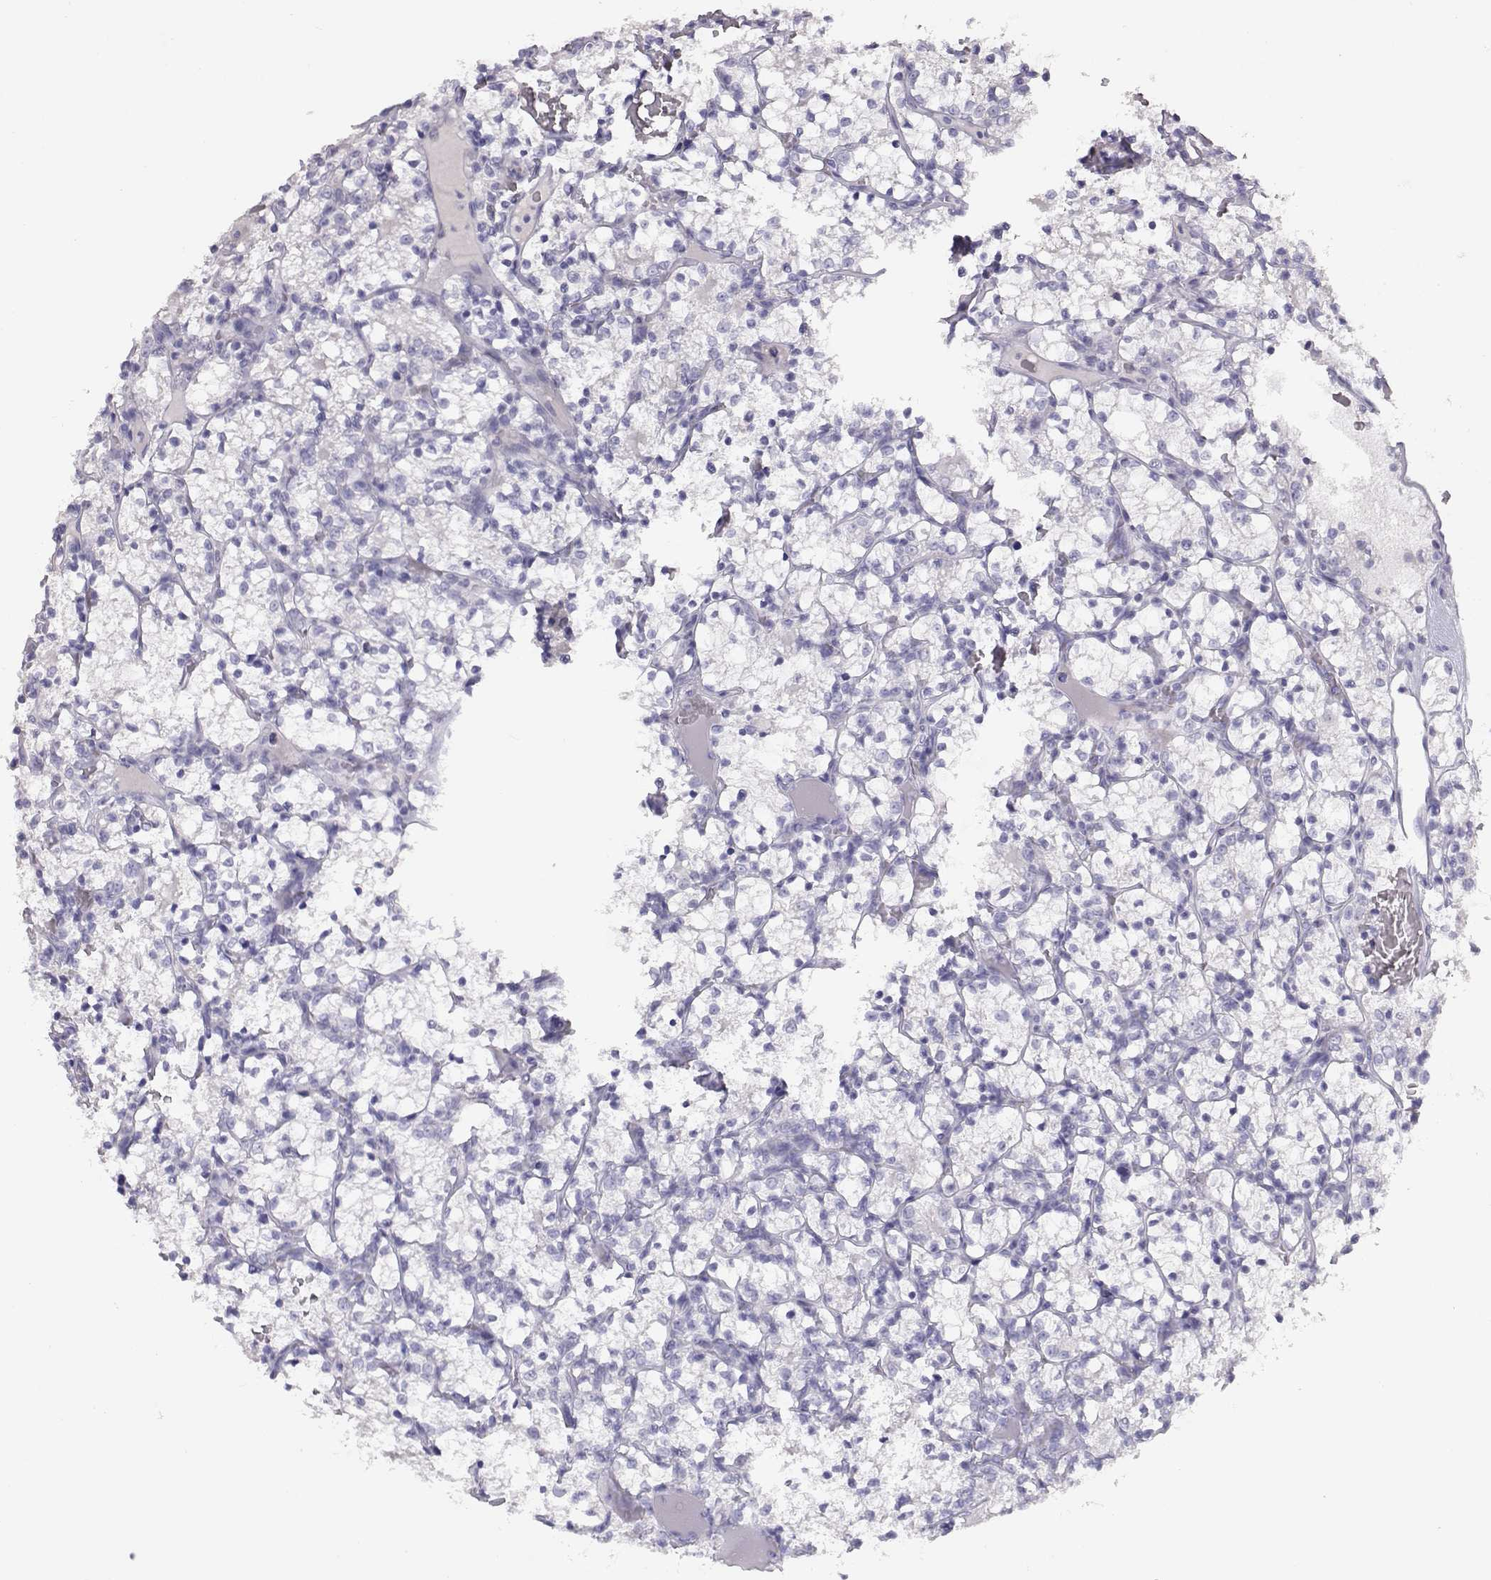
{"staining": {"intensity": "negative", "quantity": "none", "location": "none"}, "tissue": "renal cancer", "cell_type": "Tumor cells", "image_type": "cancer", "snomed": [{"axis": "morphology", "description": "Adenocarcinoma, NOS"}, {"axis": "topography", "description": "Kidney"}], "caption": "This is an immunohistochemistry (IHC) image of renal cancer (adenocarcinoma). There is no expression in tumor cells.", "gene": "PMCH", "patient": {"sex": "female", "age": 69}}